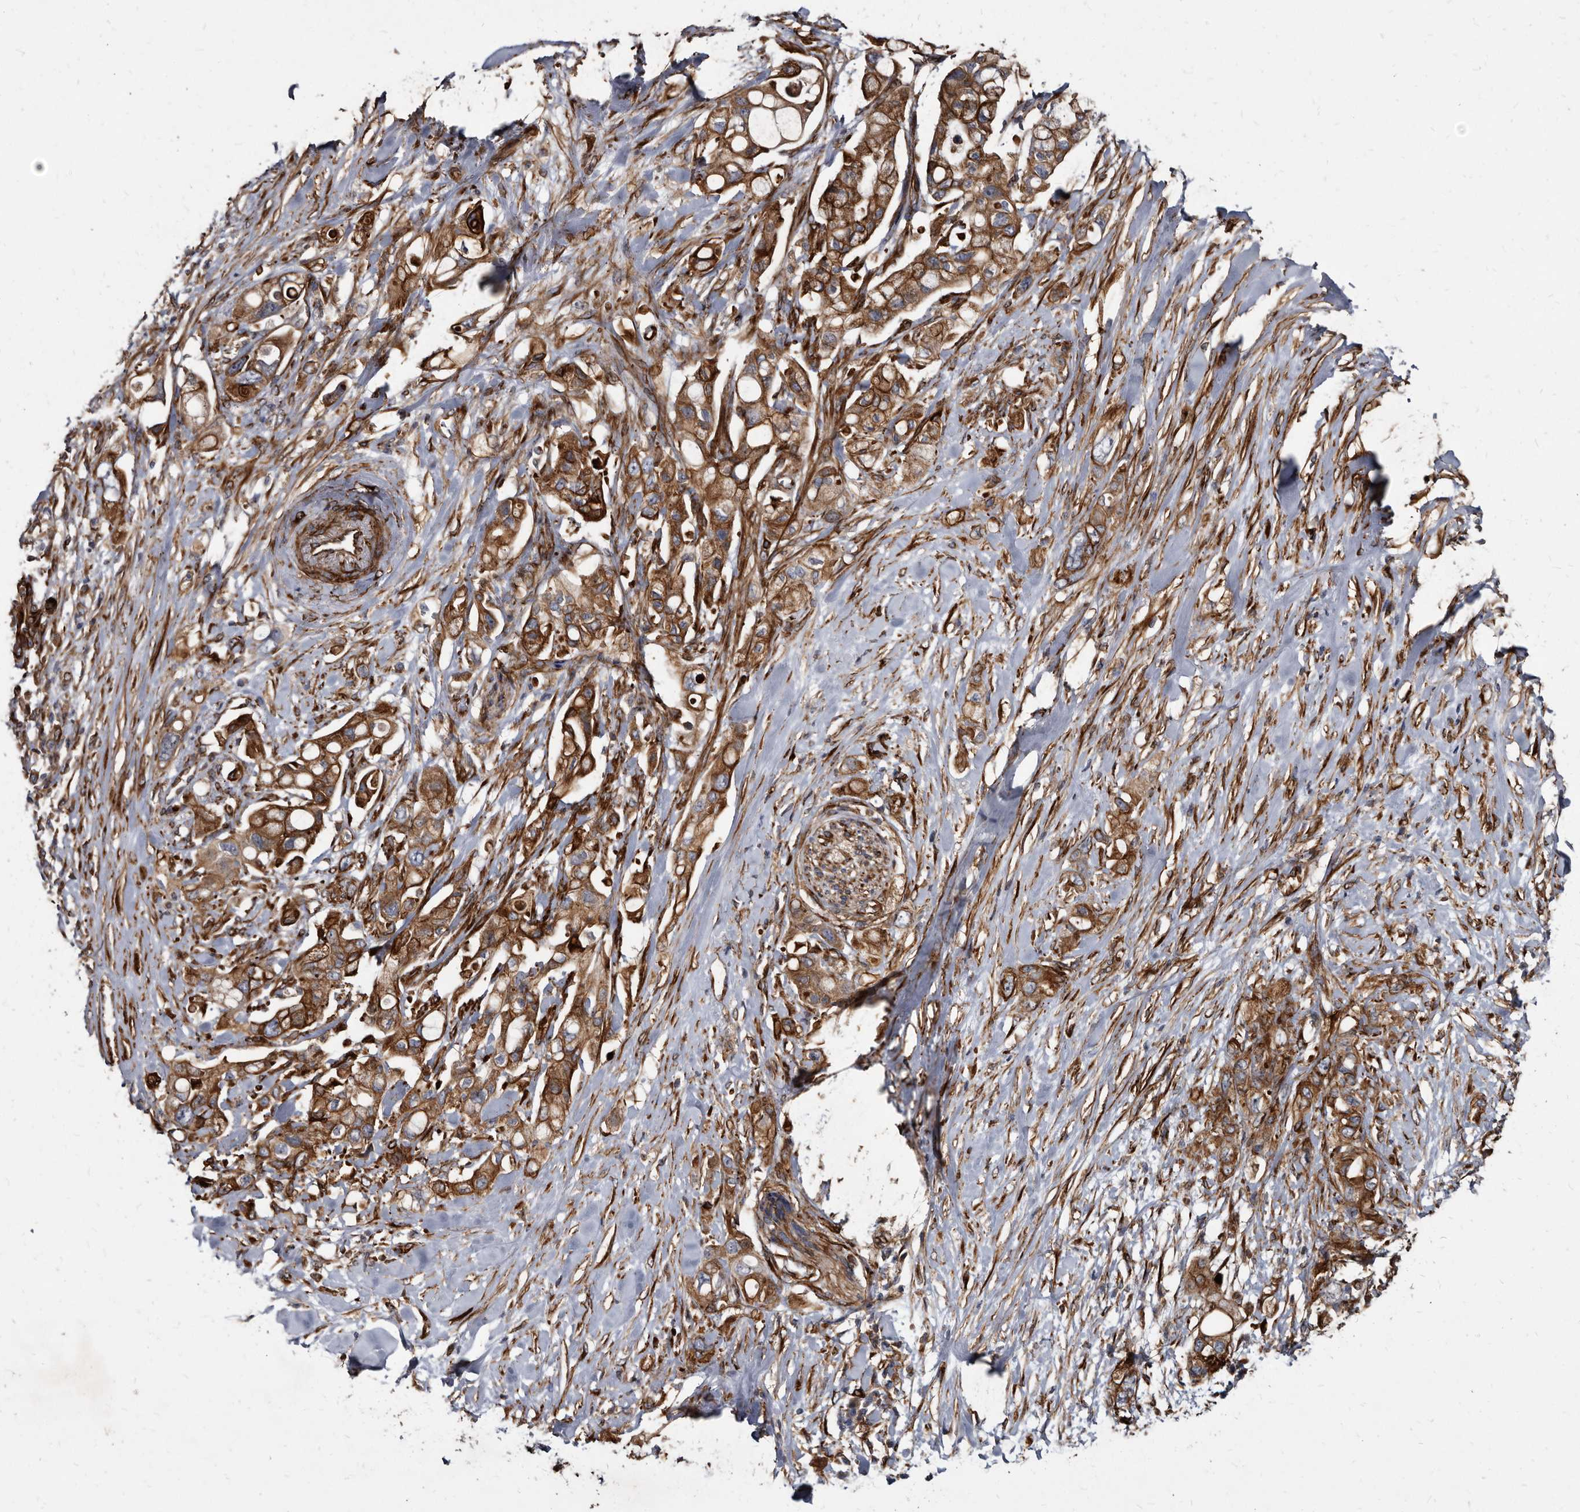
{"staining": {"intensity": "strong", "quantity": ">75%", "location": "cytoplasmic/membranous"}, "tissue": "pancreatic cancer", "cell_type": "Tumor cells", "image_type": "cancer", "snomed": [{"axis": "morphology", "description": "Adenocarcinoma, NOS"}, {"axis": "topography", "description": "Pancreas"}], "caption": "Immunohistochemical staining of human pancreatic adenocarcinoma exhibits strong cytoplasmic/membranous protein staining in about >75% of tumor cells. Nuclei are stained in blue.", "gene": "KCTD20", "patient": {"sex": "female", "age": 56}}